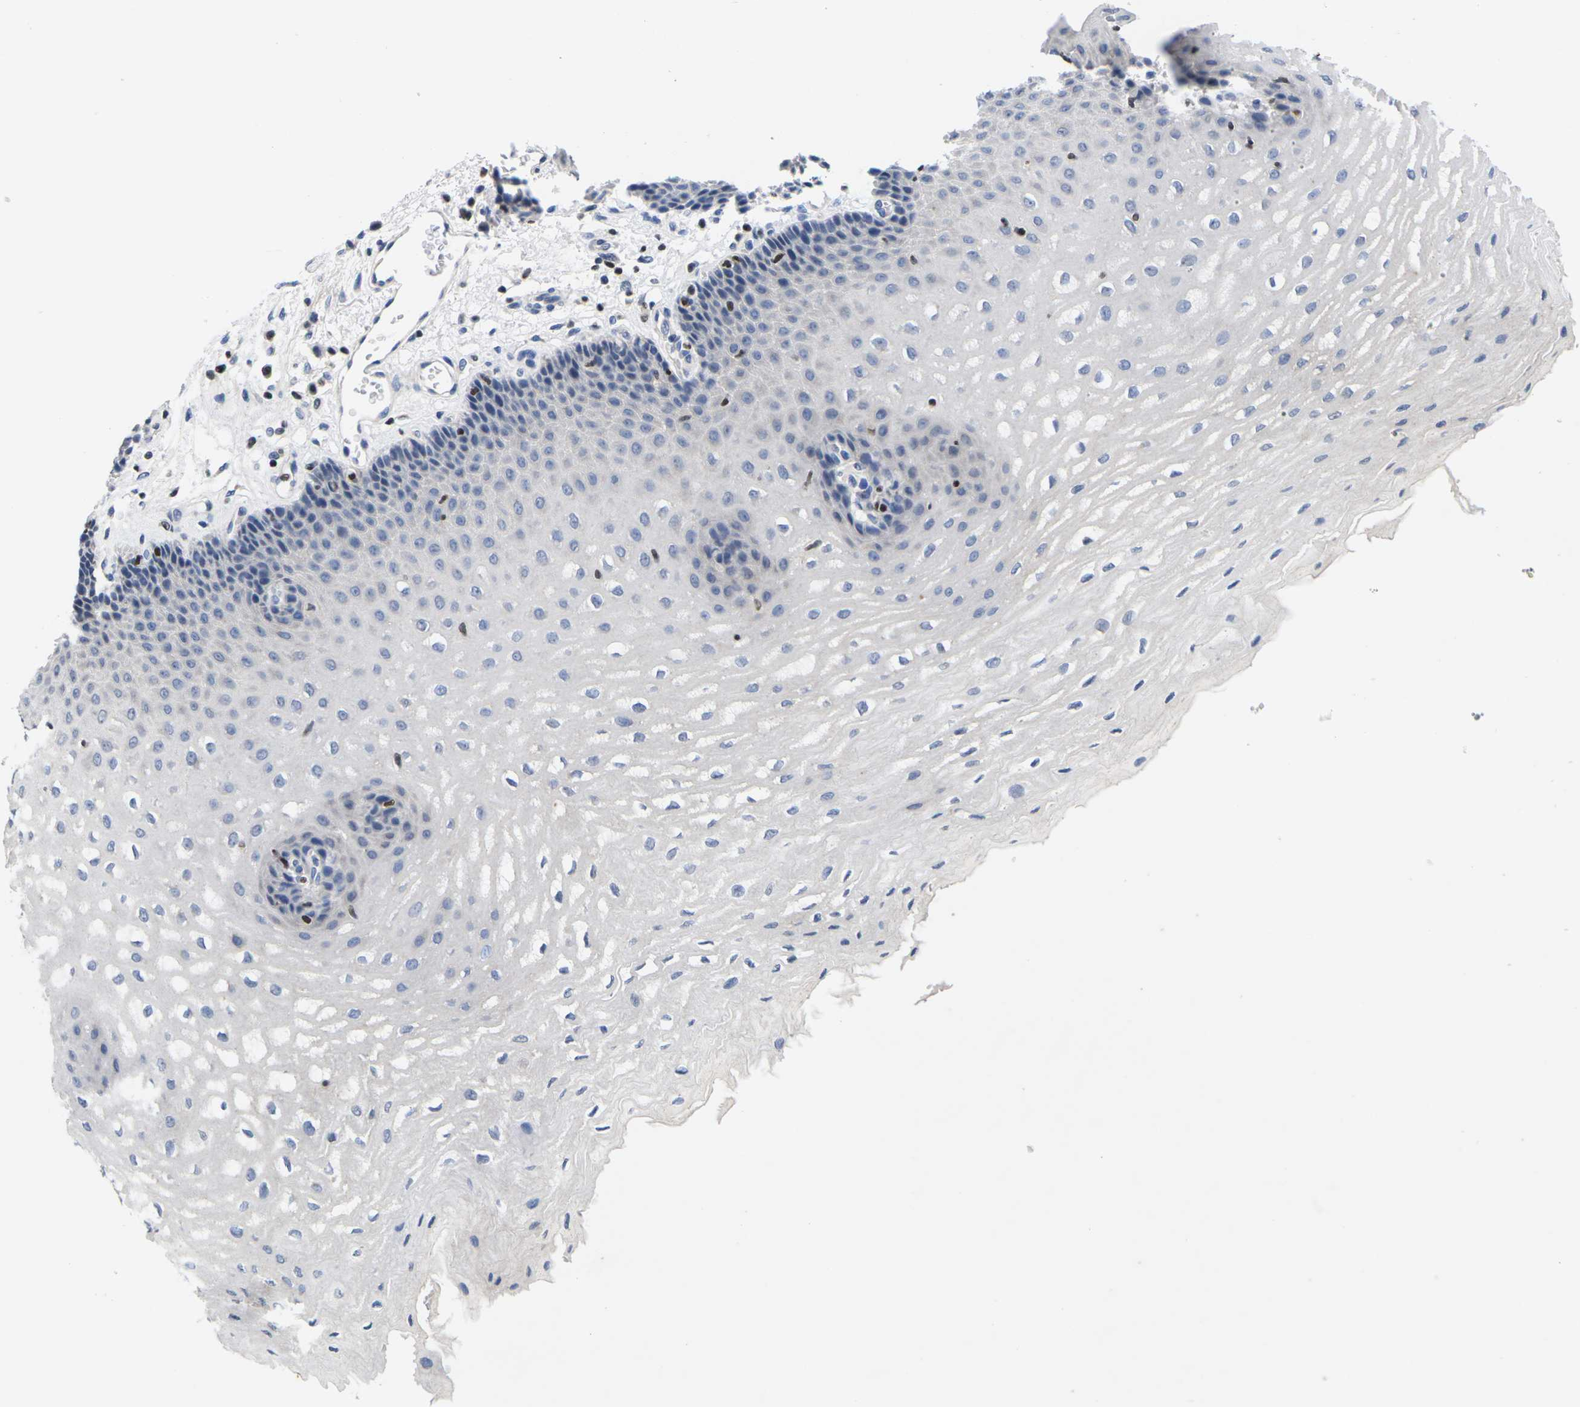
{"staining": {"intensity": "negative", "quantity": "none", "location": "none"}, "tissue": "esophagus", "cell_type": "Squamous epithelial cells", "image_type": "normal", "snomed": [{"axis": "morphology", "description": "Normal tissue, NOS"}, {"axis": "topography", "description": "Esophagus"}], "caption": "Immunohistochemical staining of normal esophagus demonstrates no significant positivity in squamous epithelial cells. (IHC, brightfield microscopy, high magnification).", "gene": "IKZF1", "patient": {"sex": "male", "age": 54}}